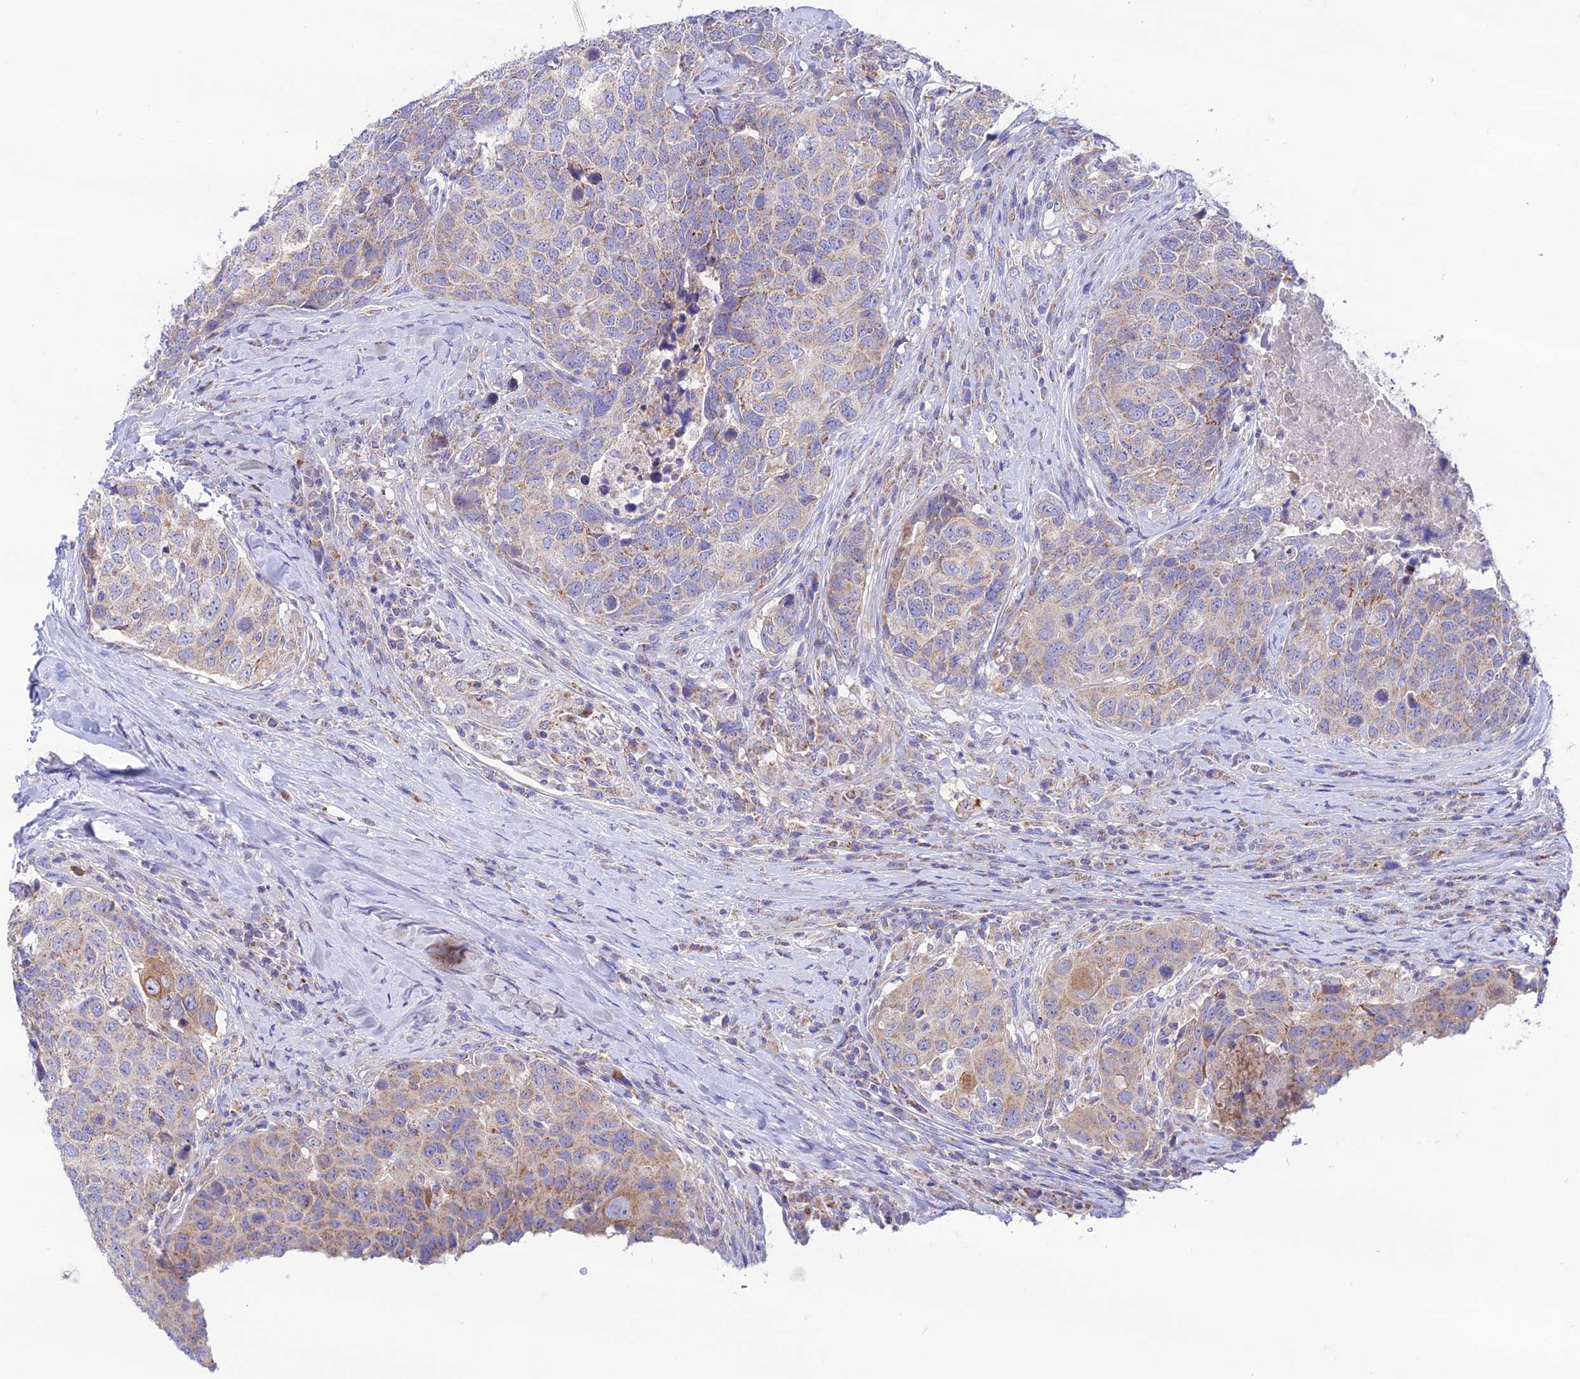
{"staining": {"intensity": "weak", "quantity": "25%-75%", "location": "cytoplasmic/membranous"}, "tissue": "head and neck cancer", "cell_type": "Tumor cells", "image_type": "cancer", "snomed": [{"axis": "morphology", "description": "Squamous cell carcinoma, NOS"}, {"axis": "topography", "description": "Head-Neck"}], "caption": "The immunohistochemical stain shows weak cytoplasmic/membranous positivity in tumor cells of head and neck cancer (squamous cell carcinoma) tissue. Ihc stains the protein of interest in brown and the nuclei are stained blue.", "gene": "HSDL2", "patient": {"sex": "male", "age": 66}}